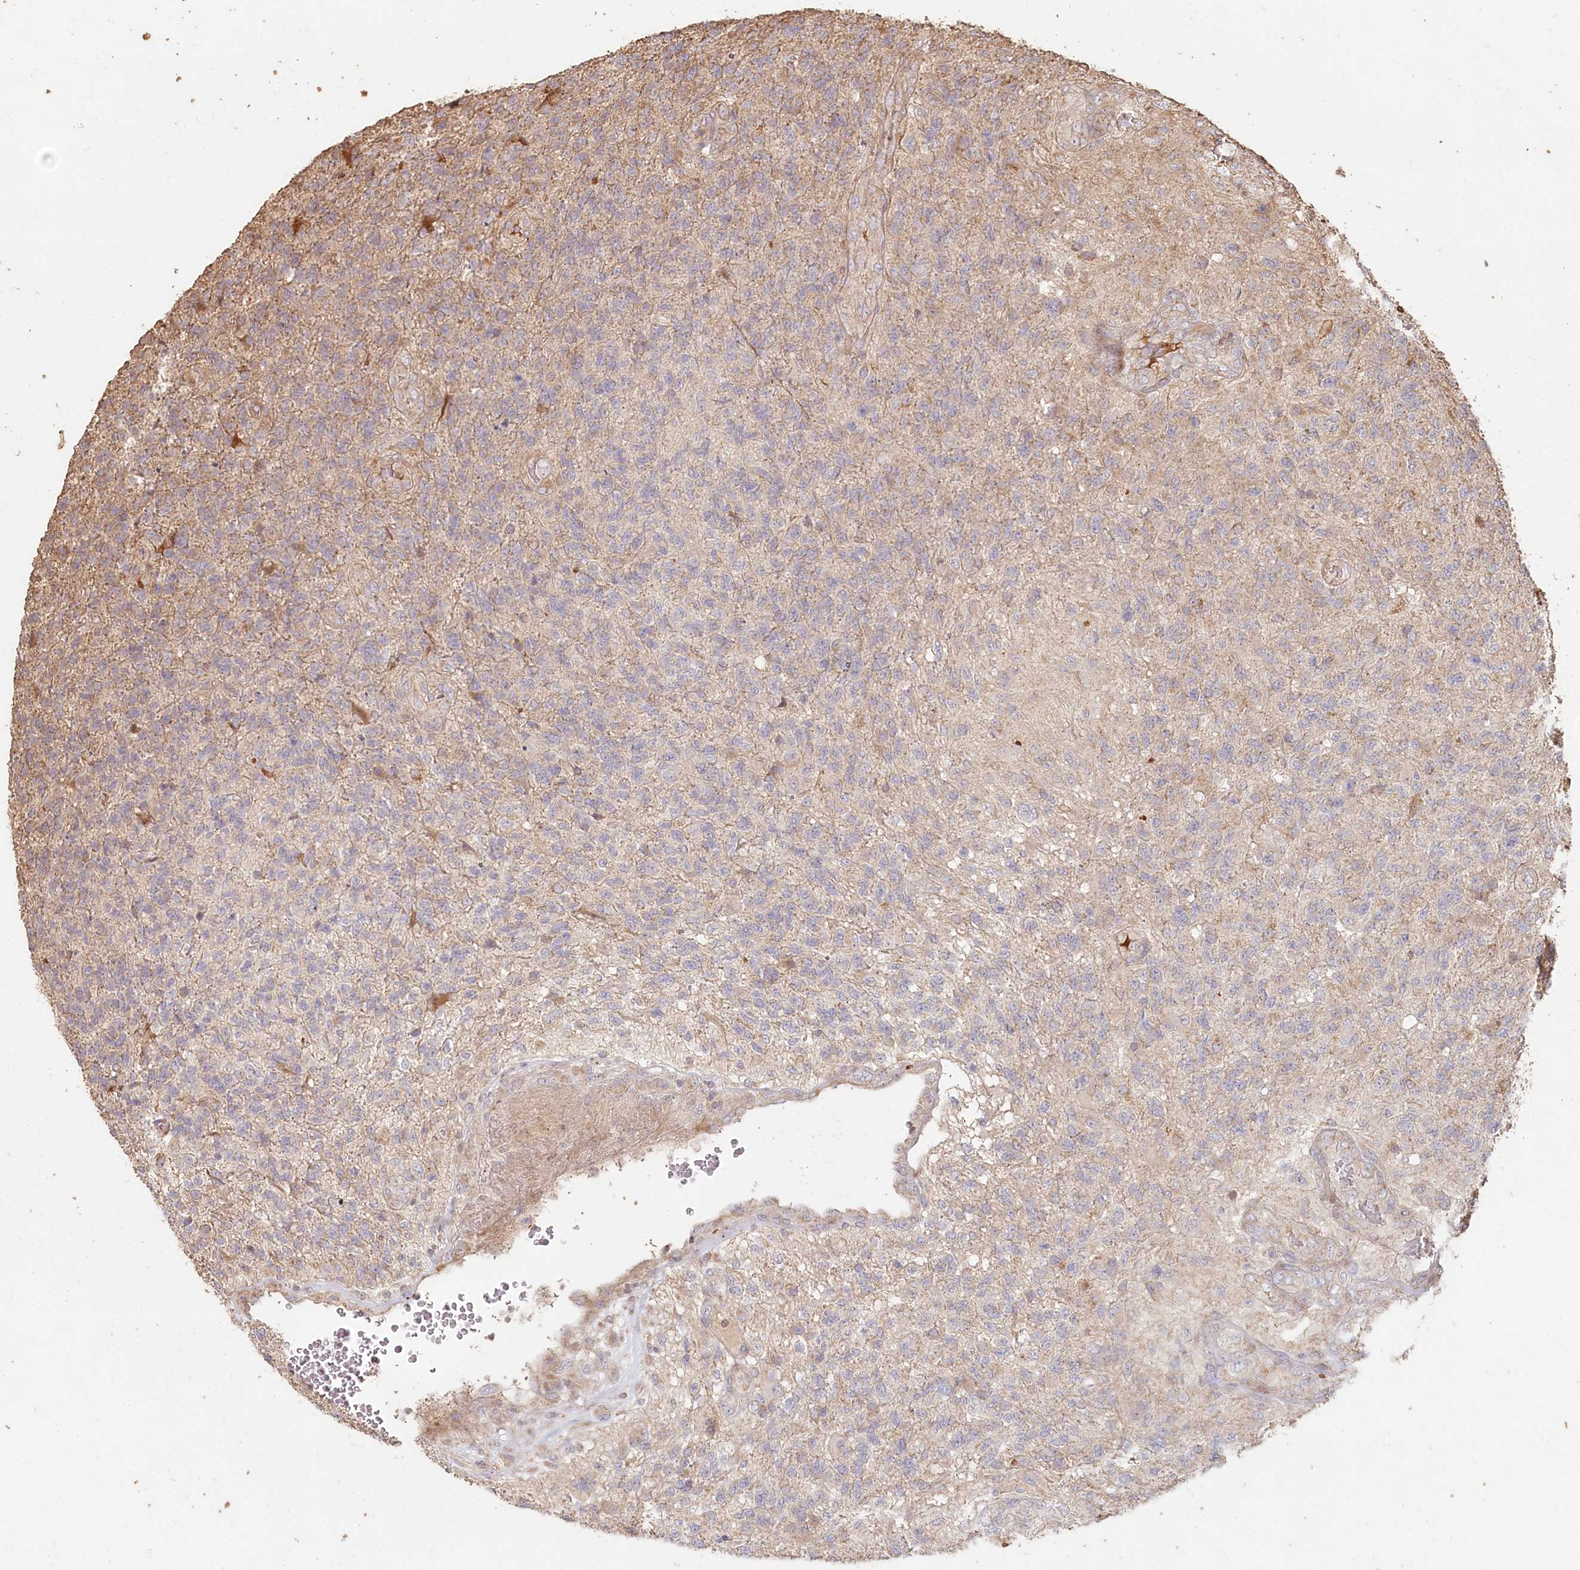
{"staining": {"intensity": "negative", "quantity": "none", "location": "none"}, "tissue": "glioma", "cell_type": "Tumor cells", "image_type": "cancer", "snomed": [{"axis": "morphology", "description": "Glioma, malignant, High grade"}, {"axis": "topography", "description": "Brain"}], "caption": "The immunohistochemistry (IHC) photomicrograph has no significant staining in tumor cells of malignant glioma (high-grade) tissue.", "gene": "HAL", "patient": {"sex": "male", "age": 56}}